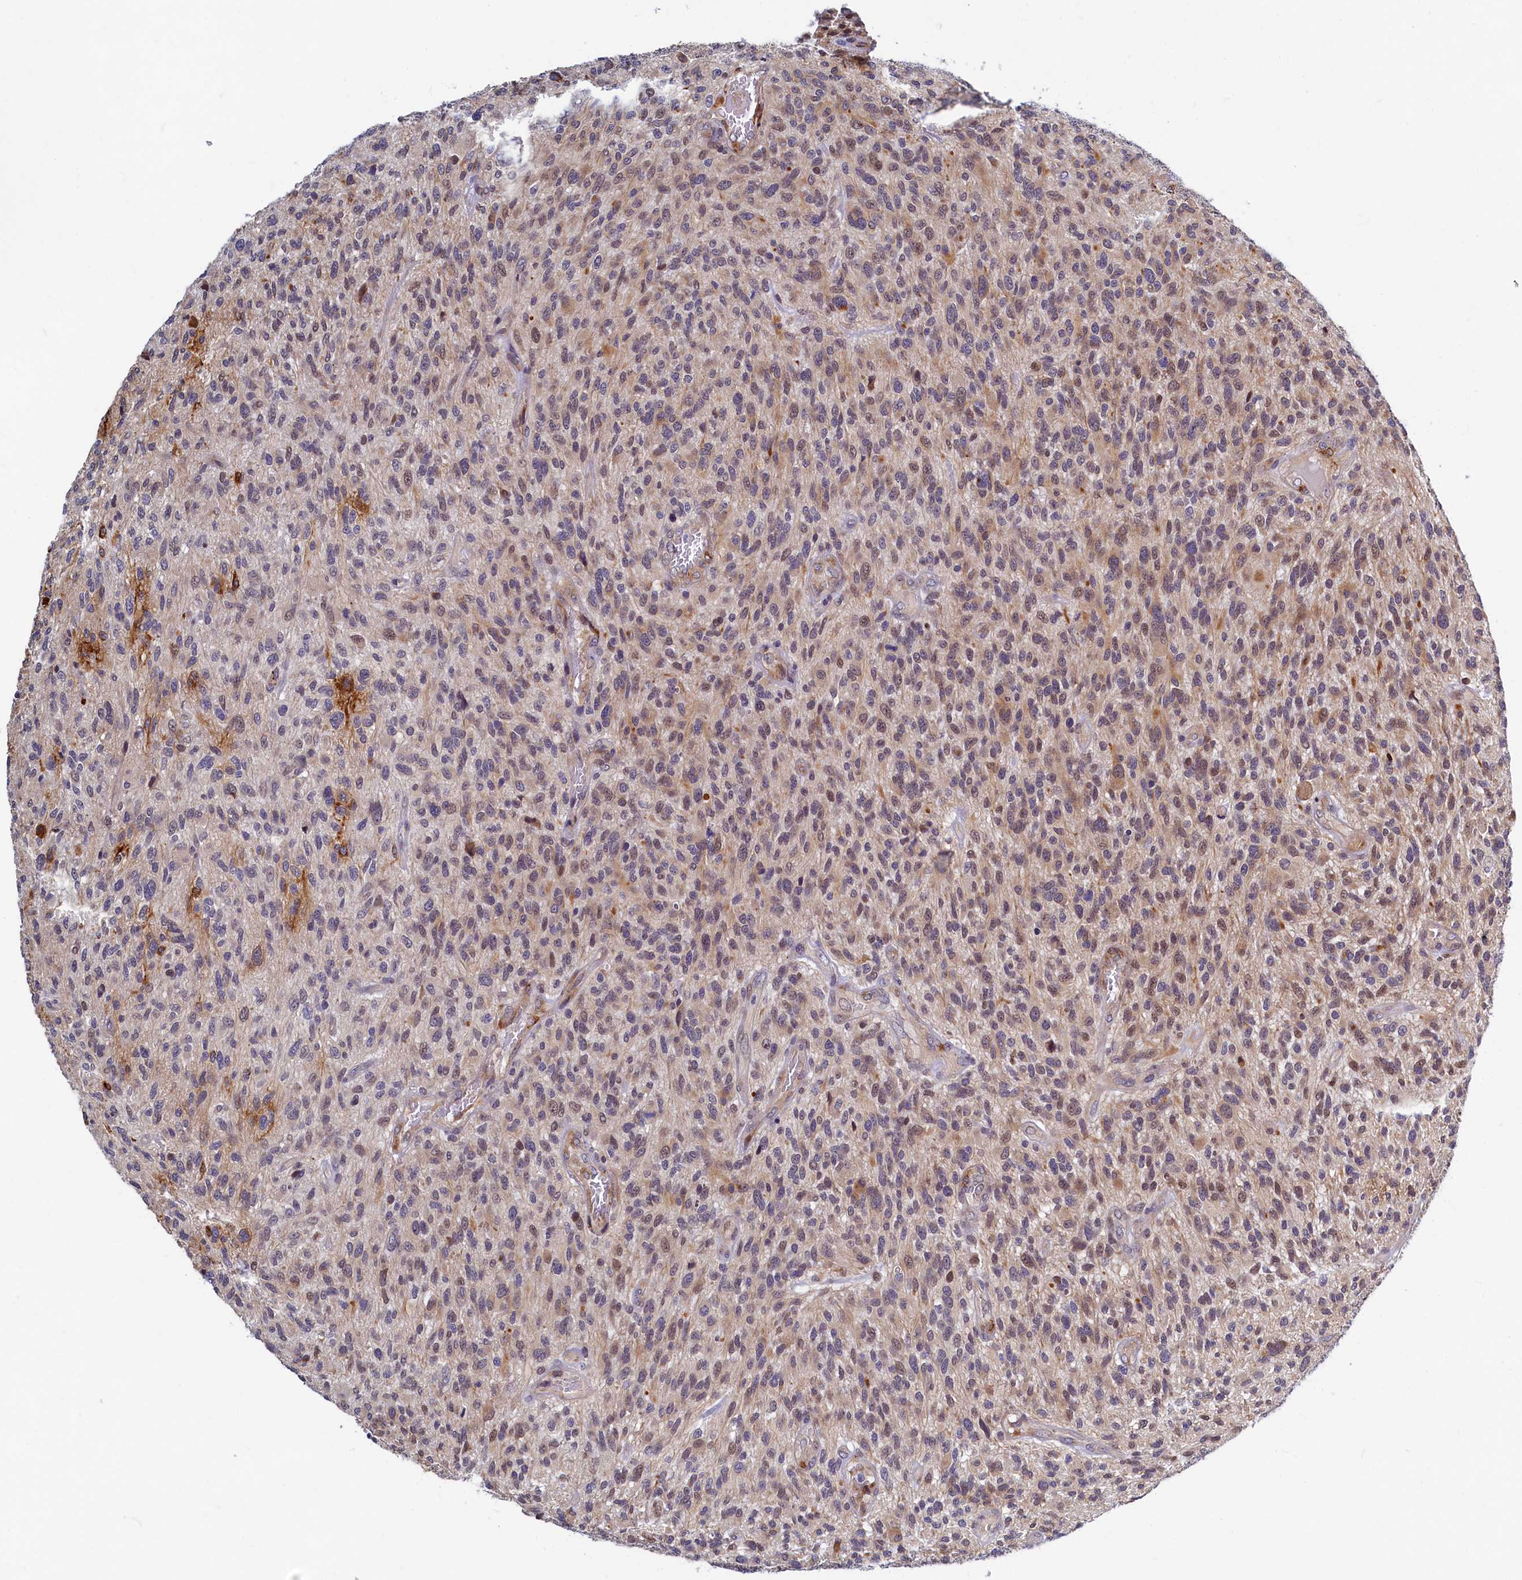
{"staining": {"intensity": "weak", "quantity": "25%-75%", "location": "cytoplasmic/membranous"}, "tissue": "glioma", "cell_type": "Tumor cells", "image_type": "cancer", "snomed": [{"axis": "morphology", "description": "Glioma, malignant, High grade"}, {"axis": "topography", "description": "Brain"}], "caption": "Human malignant glioma (high-grade) stained with a brown dye reveals weak cytoplasmic/membranous positive staining in about 25%-75% of tumor cells.", "gene": "SLC16A14", "patient": {"sex": "male", "age": 47}}